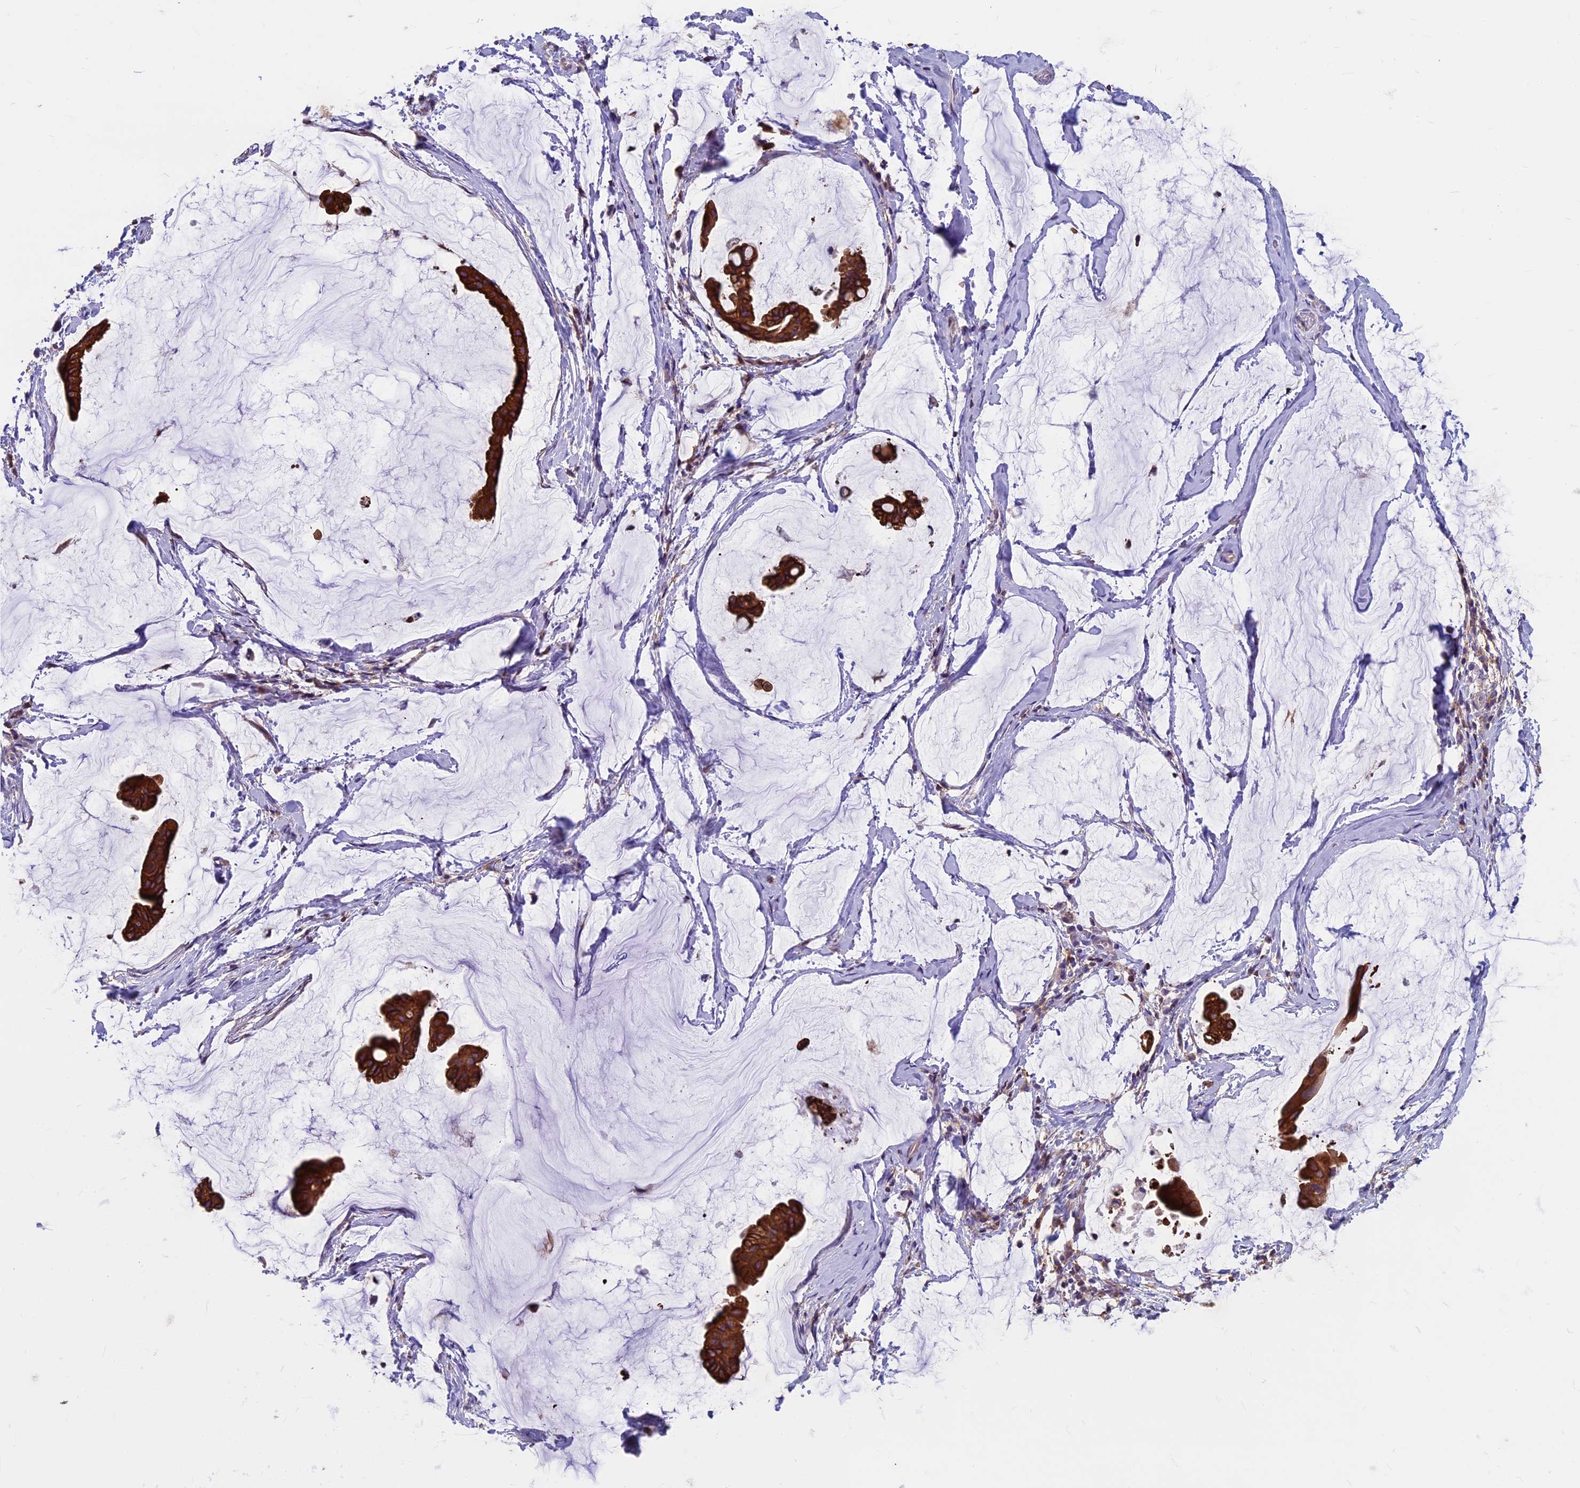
{"staining": {"intensity": "strong", "quantity": ">75%", "location": "cytoplasmic/membranous"}, "tissue": "ovarian cancer", "cell_type": "Tumor cells", "image_type": "cancer", "snomed": [{"axis": "morphology", "description": "Cystadenocarcinoma, mucinous, NOS"}, {"axis": "topography", "description": "Ovary"}], "caption": "The histopathology image shows a brown stain indicating the presence of a protein in the cytoplasmic/membranous of tumor cells in ovarian cancer.", "gene": "CDAN1", "patient": {"sex": "female", "age": 73}}